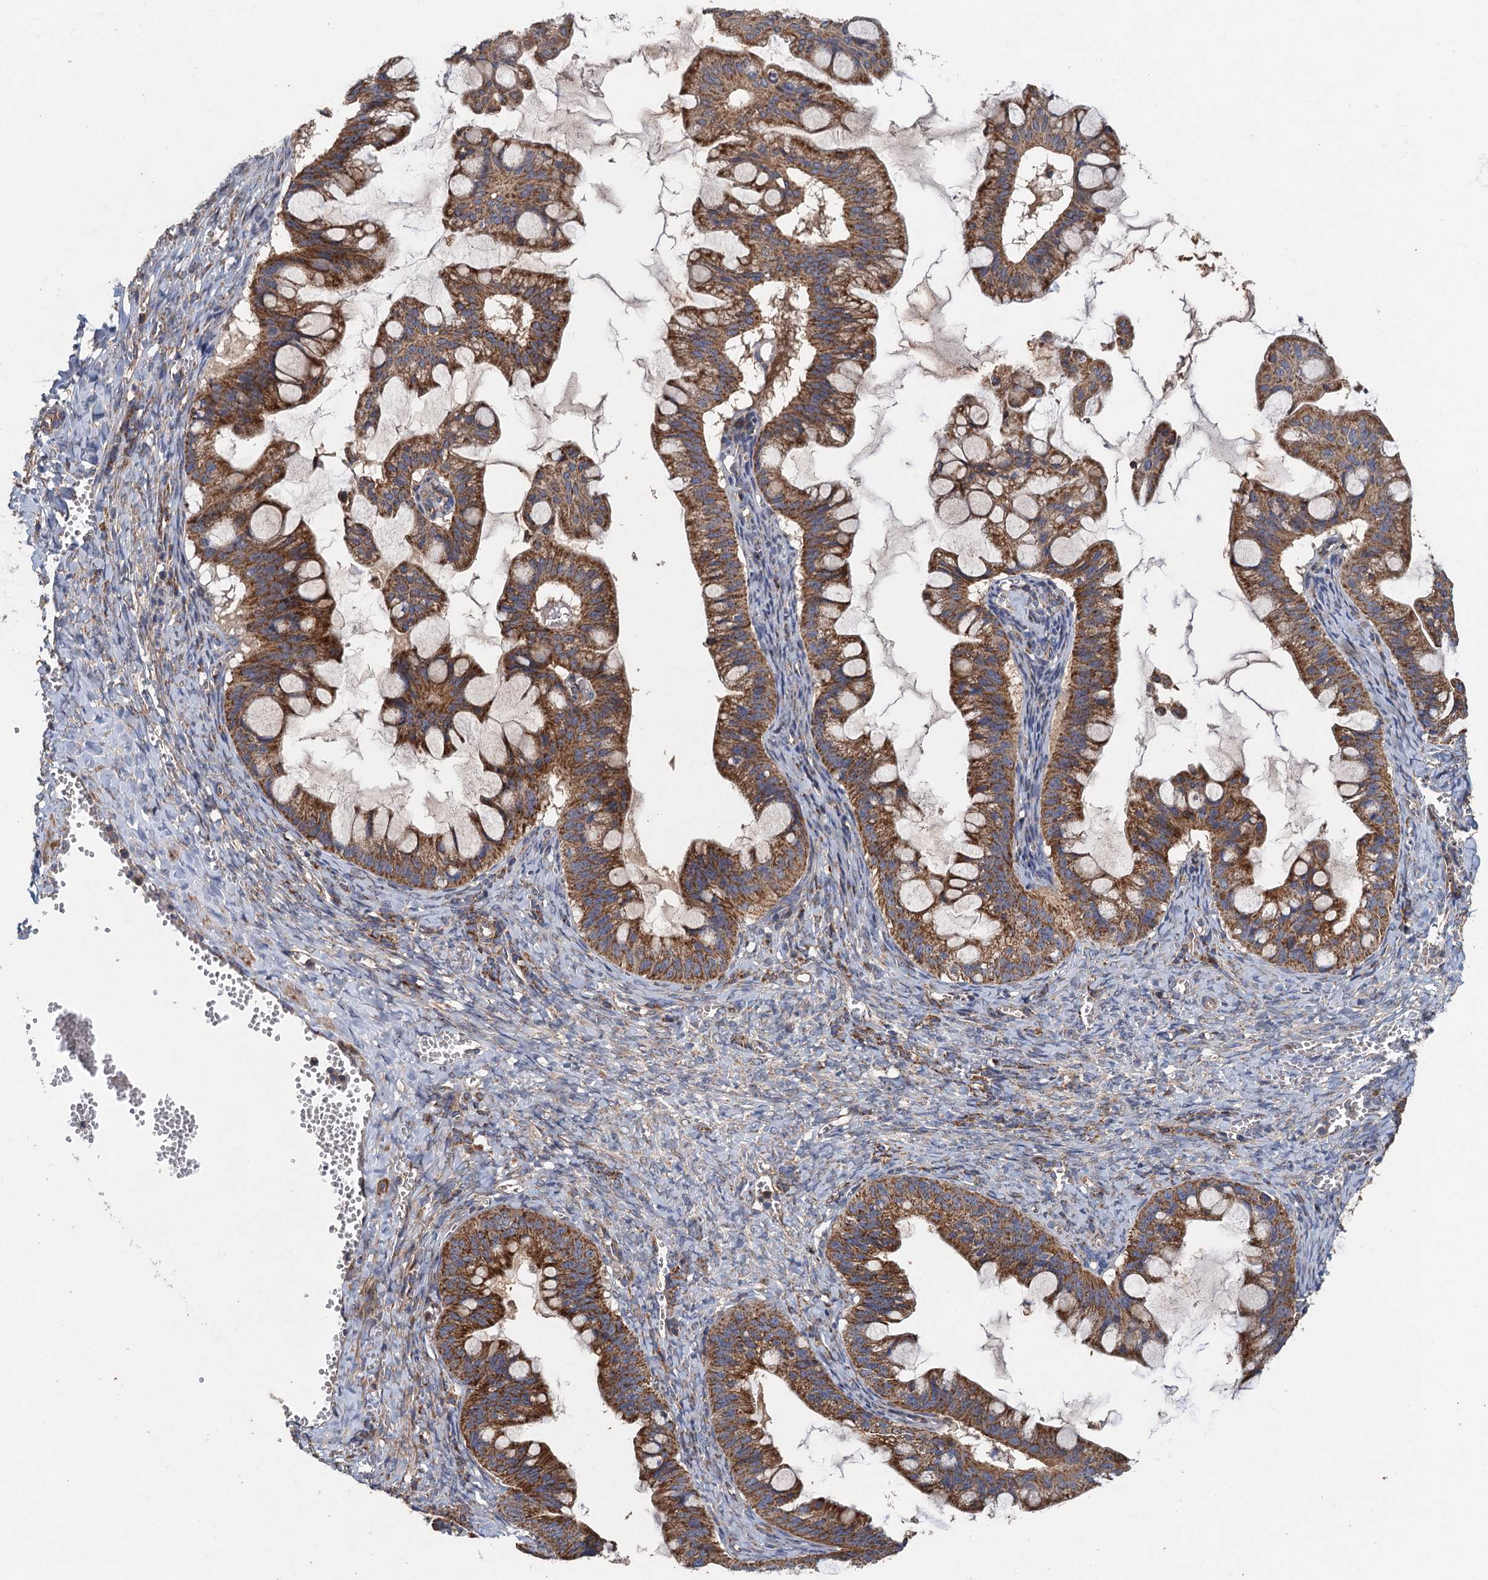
{"staining": {"intensity": "strong", "quantity": ">75%", "location": "cytoplasmic/membranous"}, "tissue": "ovarian cancer", "cell_type": "Tumor cells", "image_type": "cancer", "snomed": [{"axis": "morphology", "description": "Cystadenocarcinoma, mucinous, NOS"}, {"axis": "topography", "description": "Ovary"}], "caption": "Protein expression analysis of mucinous cystadenocarcinoma (ovarian) displays strong cytoplasmic/membranous positivity in about >75% of tumor cells.", "gene": "BCS1L", "patient": {"sex": "female", "age": 73}}